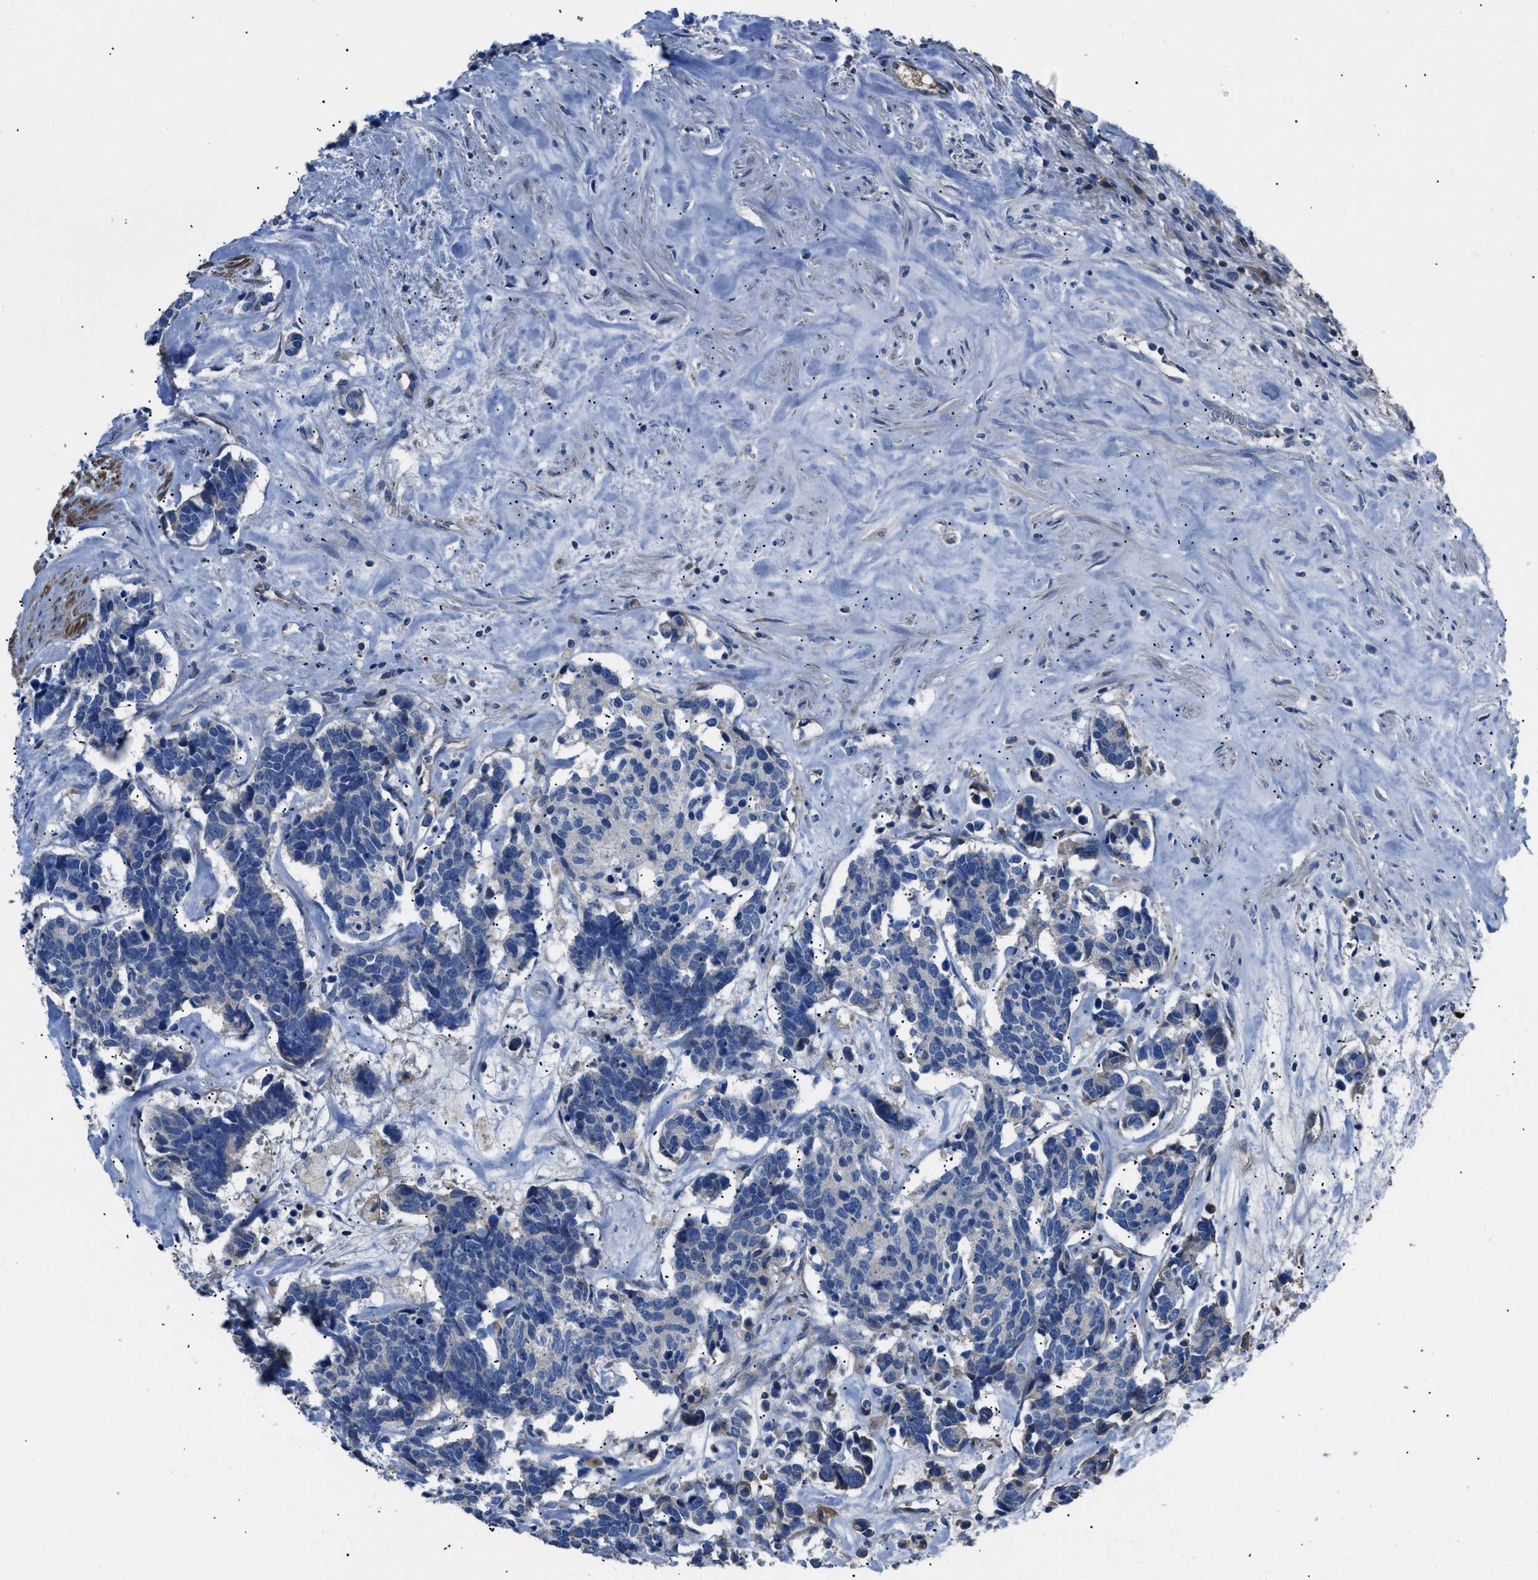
{"staining": {"intensity": "negative", "quantity": "none", "location": "none"}, "tissue": "carcinoid", "cell_type": "Tumor cells", "image_type": "cancer", "snomed": [{"axis": "morphology", "description": "Carcinoma, NOS"}, {"axis": "morphology", "description": "Carcinoid, malignant, NOS"}, {"axis": "topography", "description": "Urinary bladder"}], "caption": "The immunohistochemistry (IHC) image has no significant positivity in tumor cells of carcinoma tissue.", "gene": "SGCZ", "patient": {"sex": "male", "age": 57}}